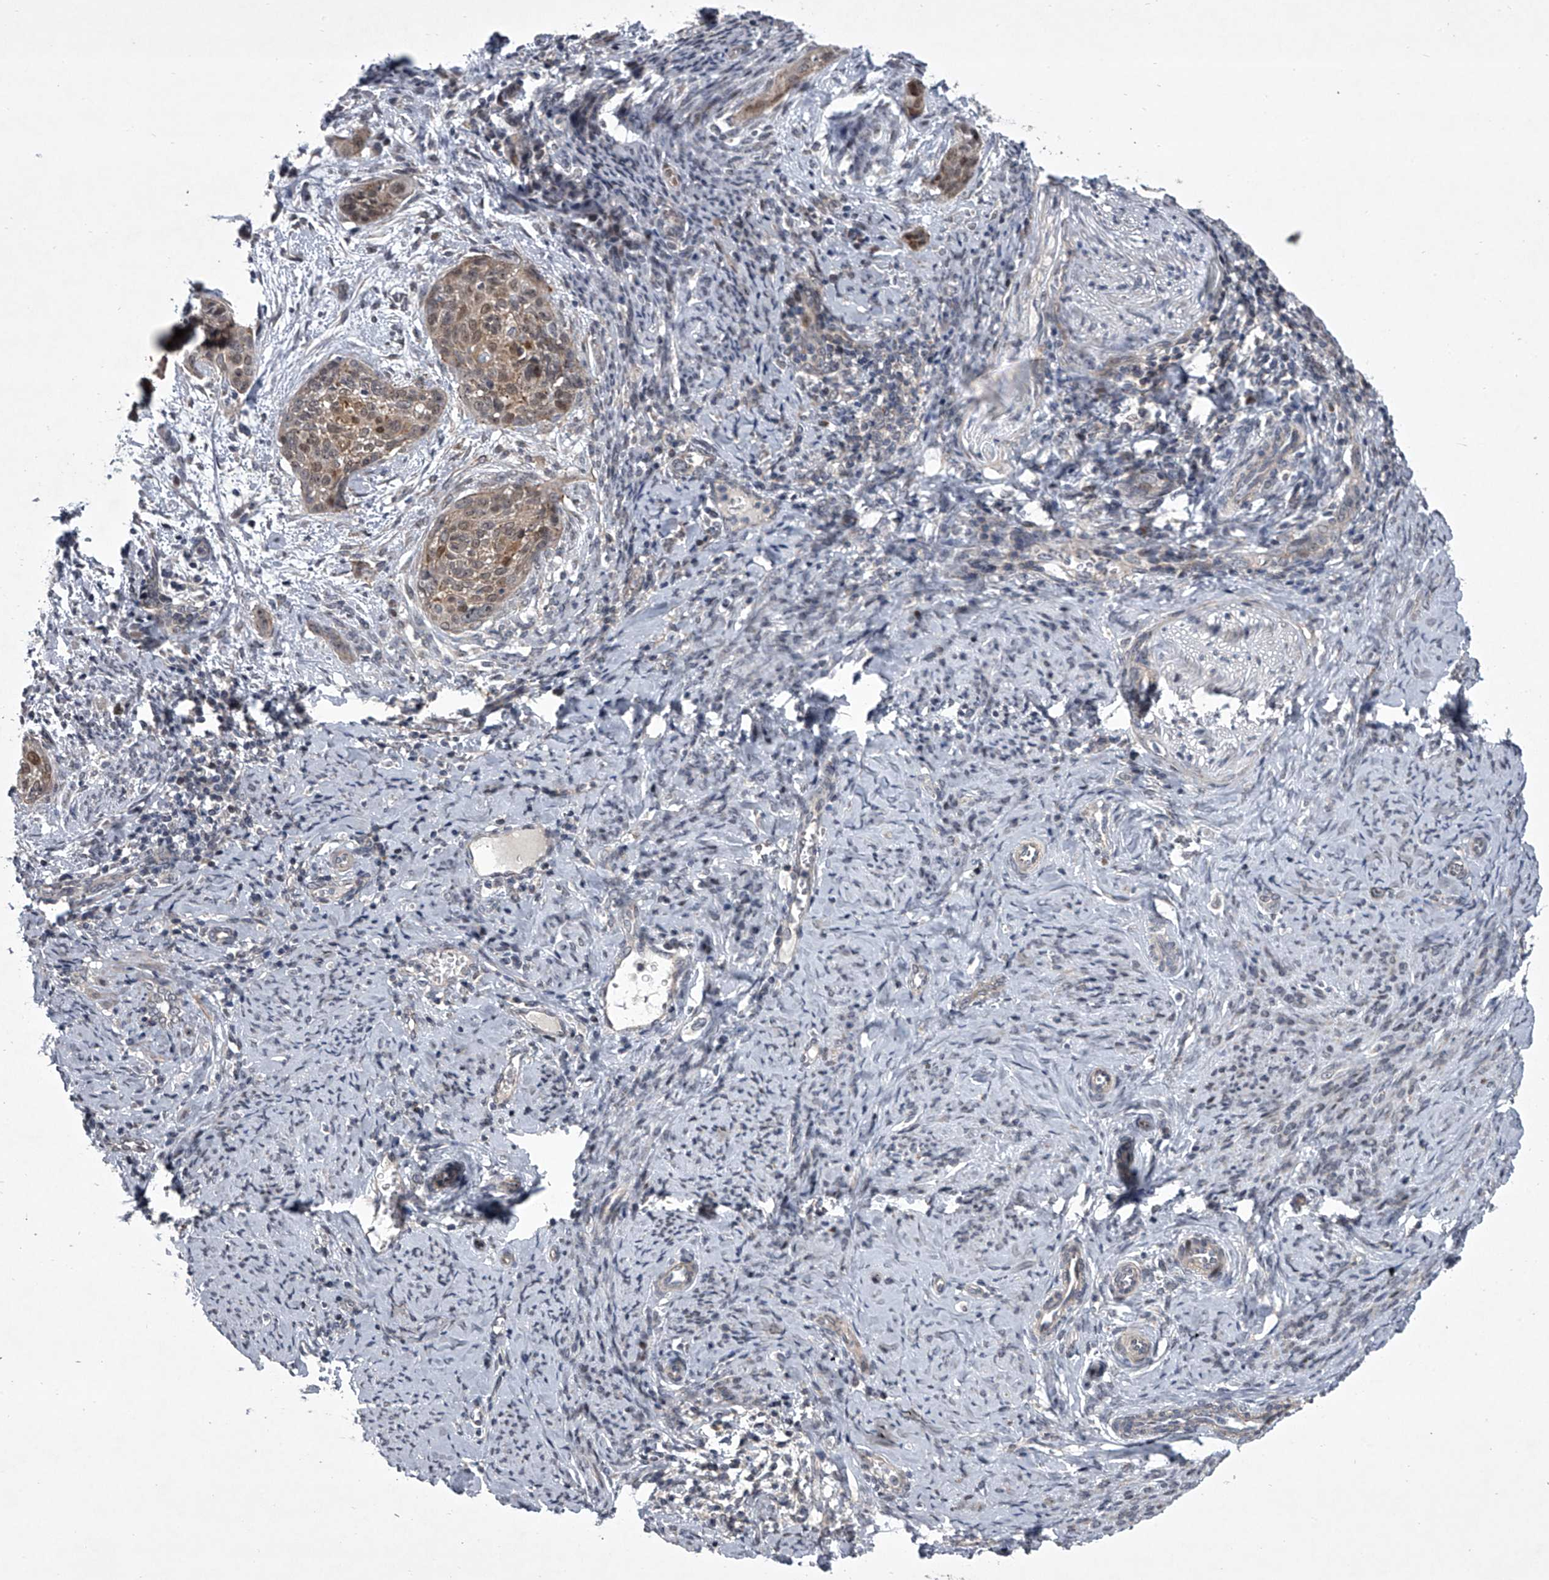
{"staining": {"intensity": "weak", "quantity": "<25%", "location": "cytoplasmic/membranous"}, "tissue": "cervical cancer", "cell_type": "Tumor cells", "image_type": "cancer", "snomed": [{"axis": "morphology", "description": "Squamous cell carcinoma, NOS"}, {"axis": "topography", "description": "Cervix"}], "caption": "Cervical cancer (squamous cell carcinoma) was stained to show a protein in brown. There is no significant staining in tumor cells.", "gene": "HEATR6", "patient": {"sex": "female", "age": 33}}